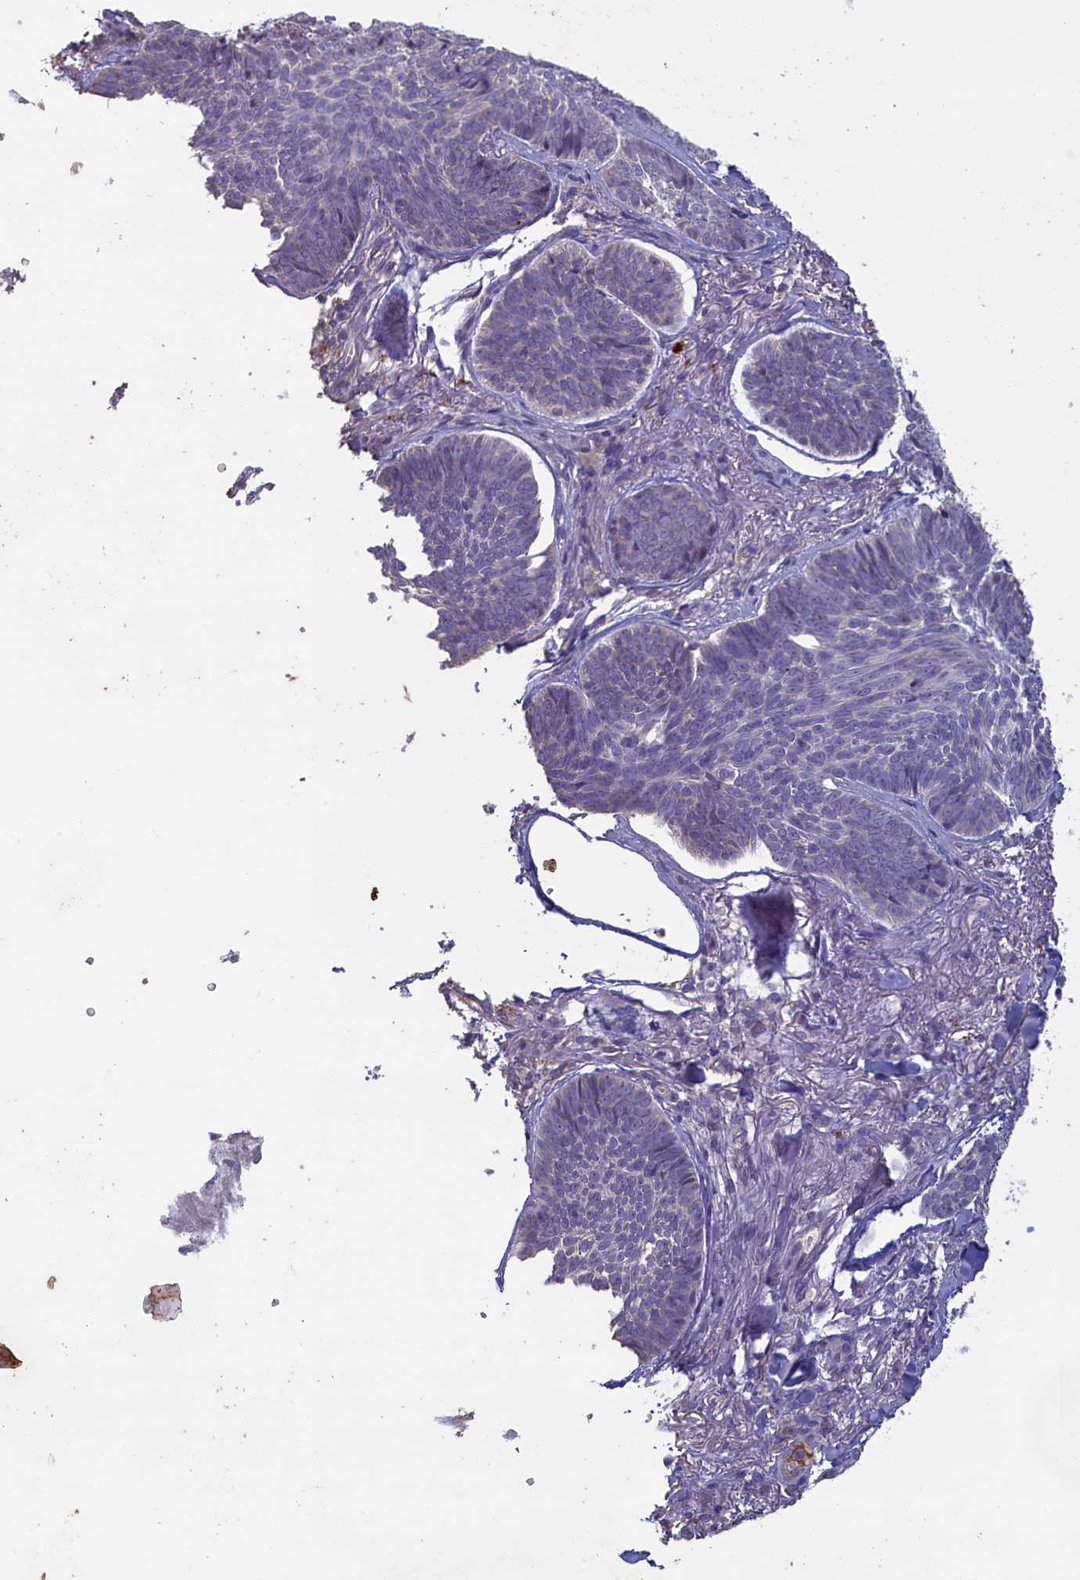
{"staining": {"intensity": "negative", "quantity": "none", "location": "none"}, "tissue": "skin cancer", "cell_type": "Tumor cells", "image_type": "cancer", "snomed": [{"axis": "morphology", "description": "Basal cell carcinoma"}, {"axis": "topography", "description": "Skin"}], "caption": "Protein analysis of skin cancer displays no significant positivity in tumor cells.", "gene": "ATF7IP2", "patient": {"sex": "female", "age": 74}}